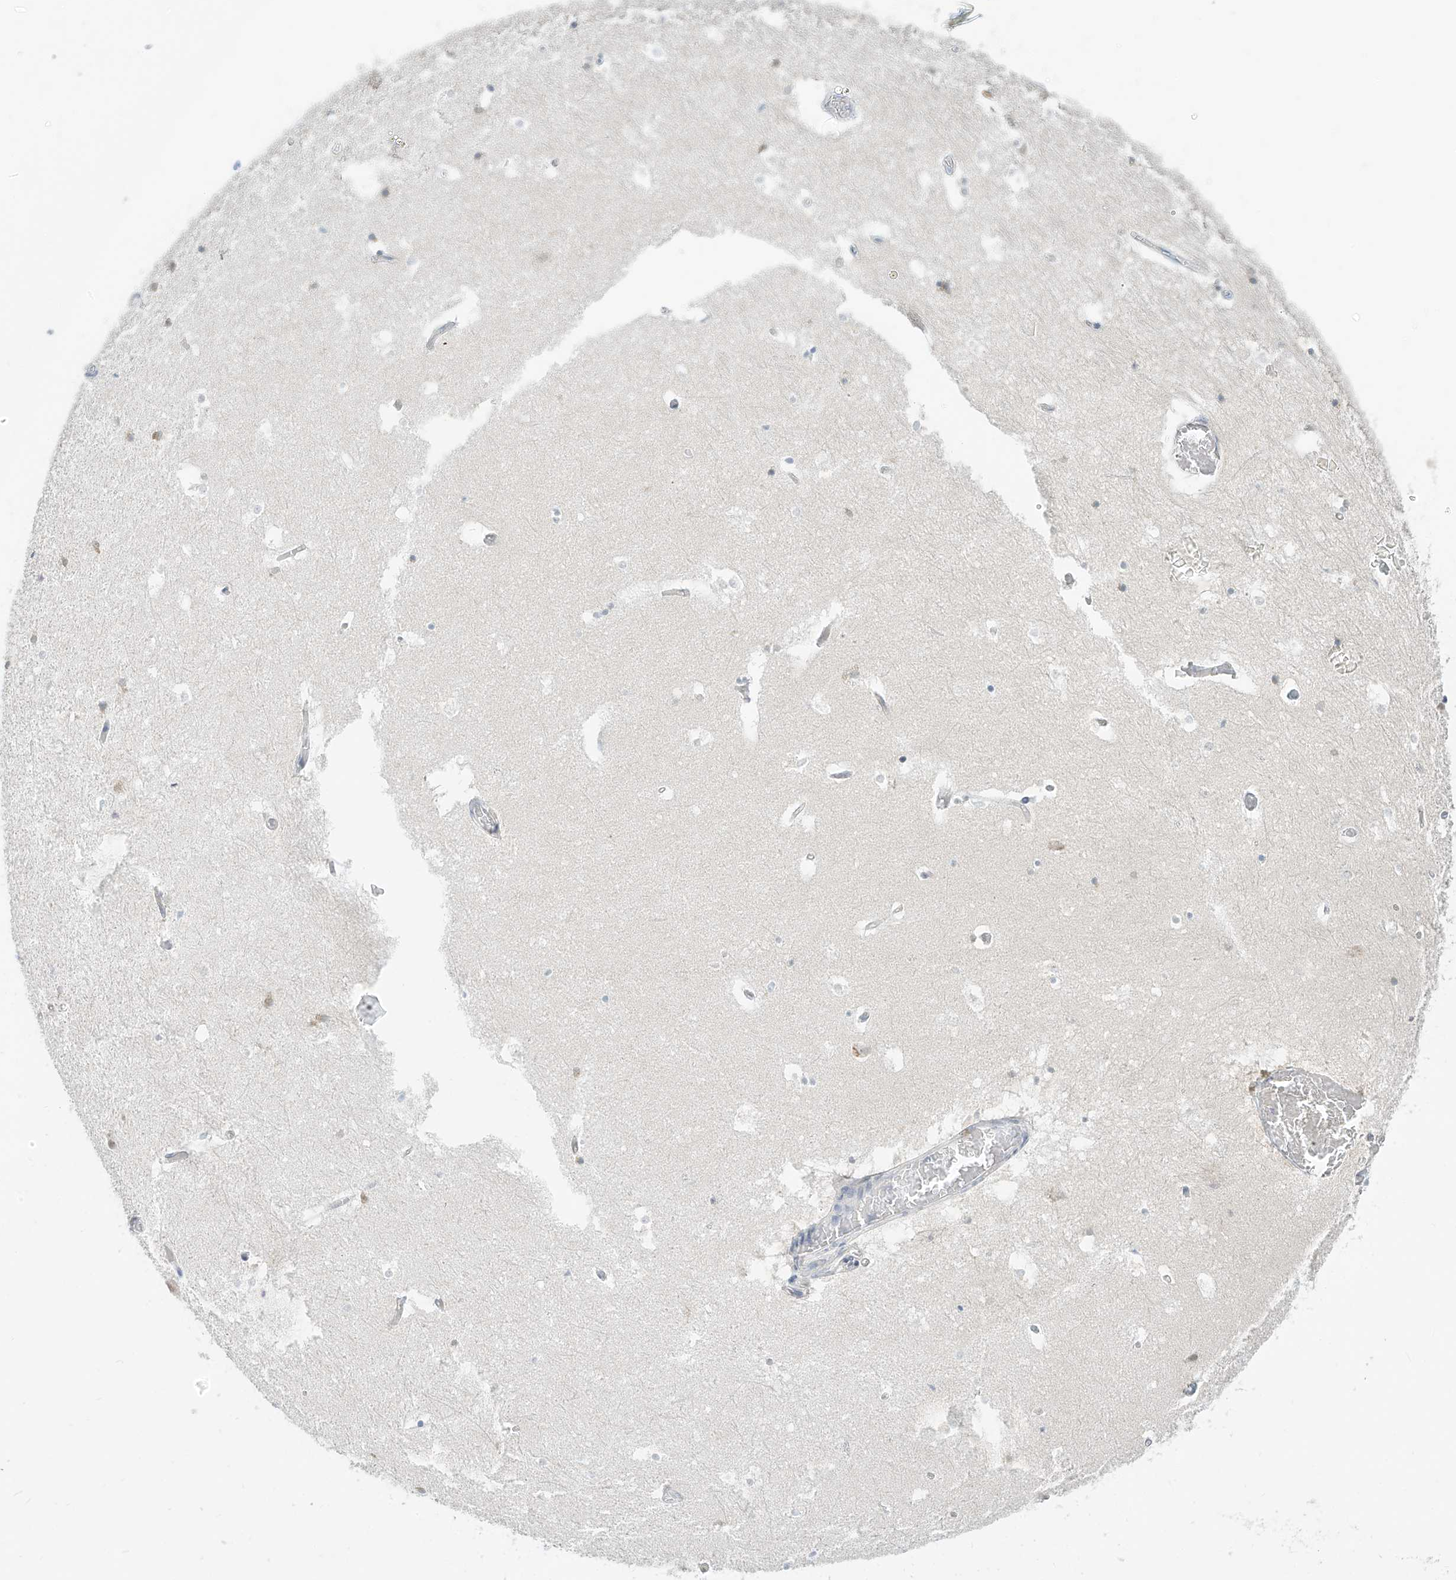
{"staining": {"intensity": "negative", "quantity": "none", "location": "none"}, "tissue": "hippocampus", "cell_type": "Glial cells", "image_type": "normal", "snomed": [{"axis": "morphology", "description": "Normal tissue, NOS"}, {"axis": "topography", "description": "Hippocampus"}], "caption": "IHC micrograph of unremarkable hippocampus: hippocampus stained with DAB (3,3'-diaminobenzidine) exhibits no significant protein expression in glial cells. (Brightfield microscopy of DAB immunohistochemistry (IHC) at high magnification).", "gene": "C2orf42", "patient": {"sex": "female", "age": 52}}